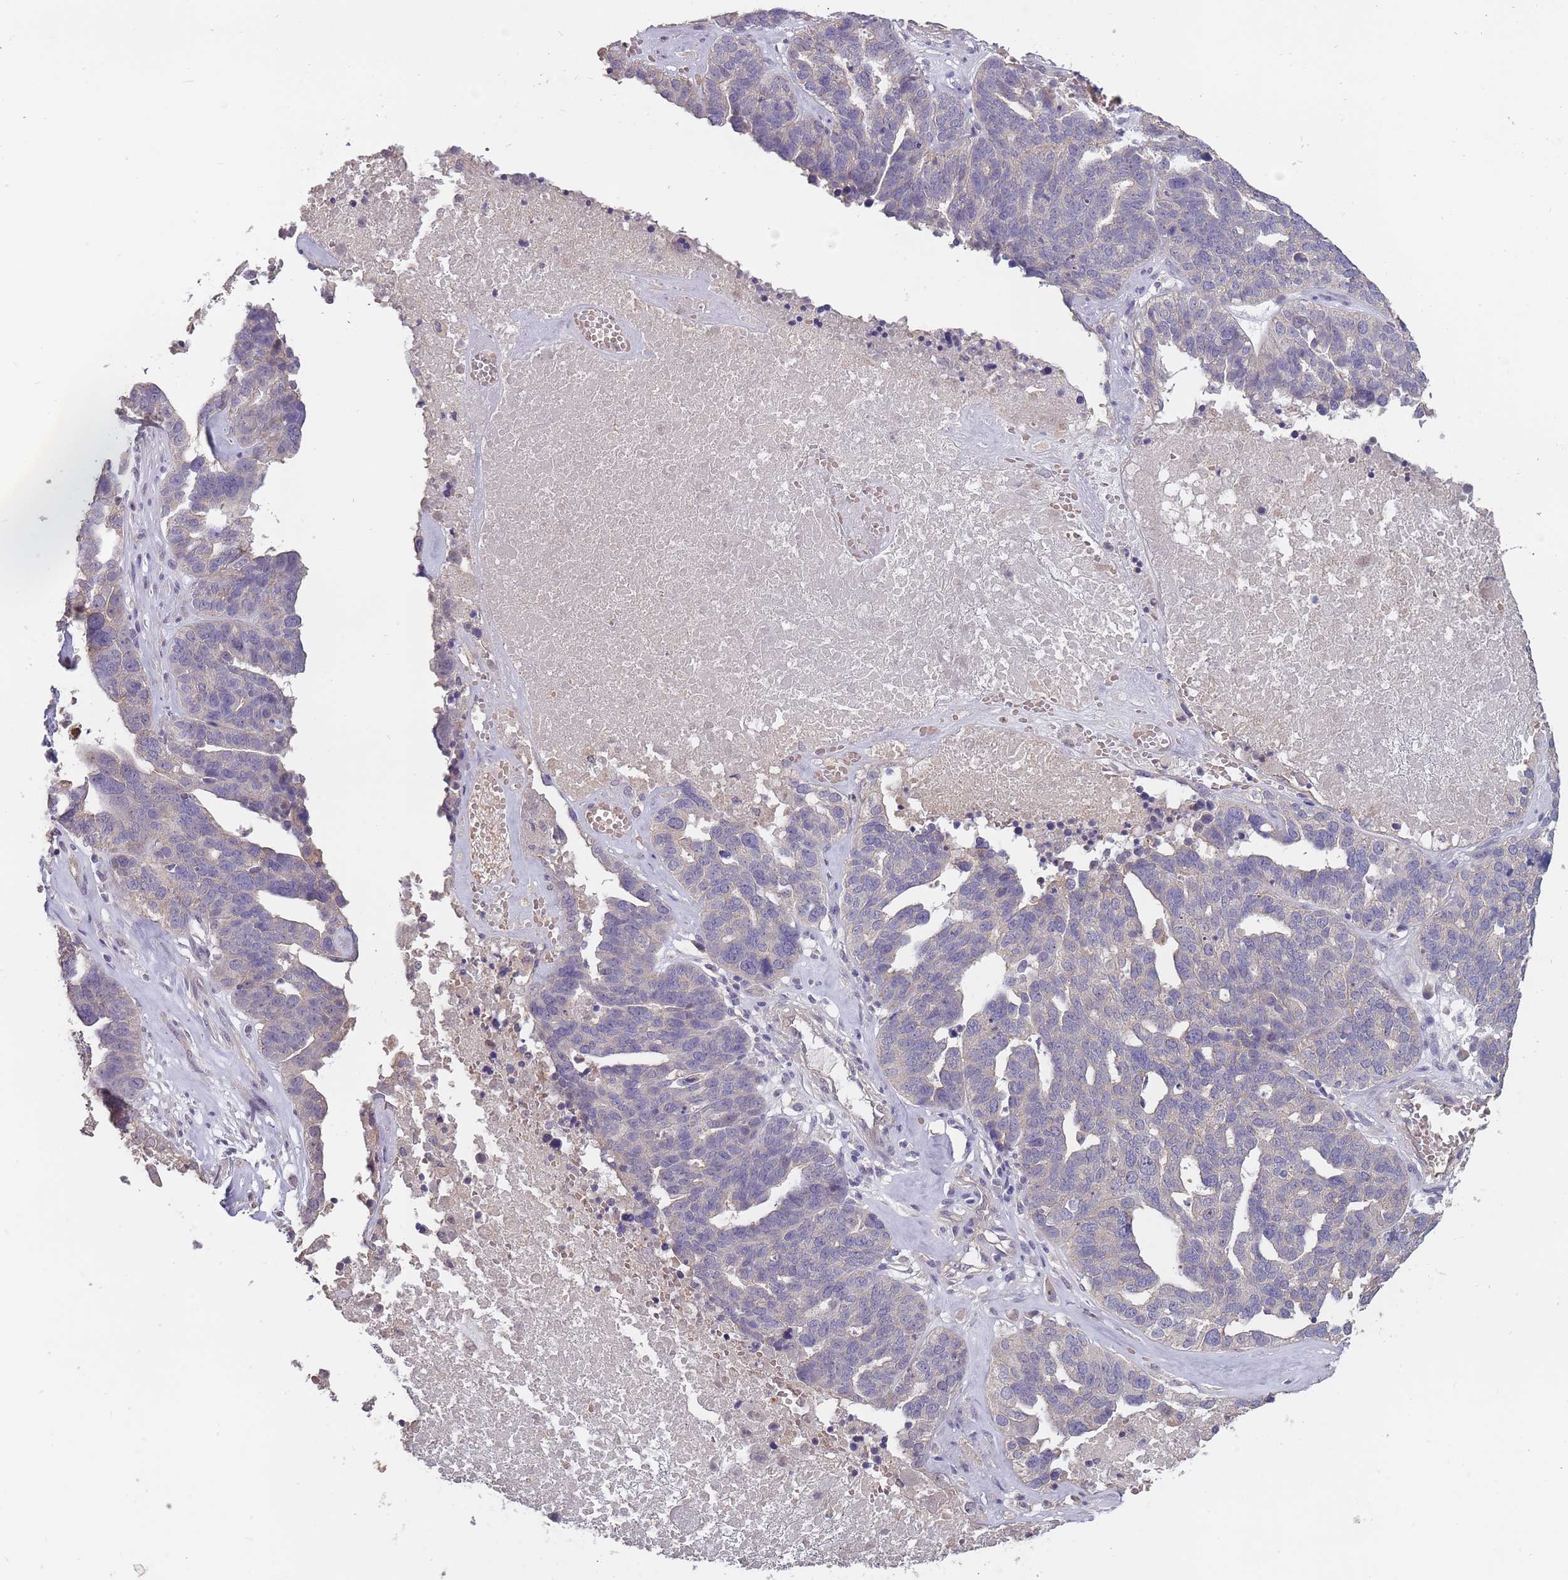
{"staining": {"intensity": "negative", "quantity": "none", "location": "none"}, "tissue": "ovarian cancer", "cell_type": "Tumor cells", "image_type": "cancer", "snomed": [{"axis": "morphology", "description": "Cystadenocarcinoma, serous, NOS"}, {"axis": "topography", "description": "Ovary"}], "caption": "High magnification brightfield microscopy of serous cystadenocarcinoma (ovarian) stained with DAB (3,3'-diaminobenzidine) (brown) and counterstained with hematoxylin (blue): tumor cells show no significant positivity.", "gene": "KIAA1755", "patient": {"sex": "female", "age": 59}}